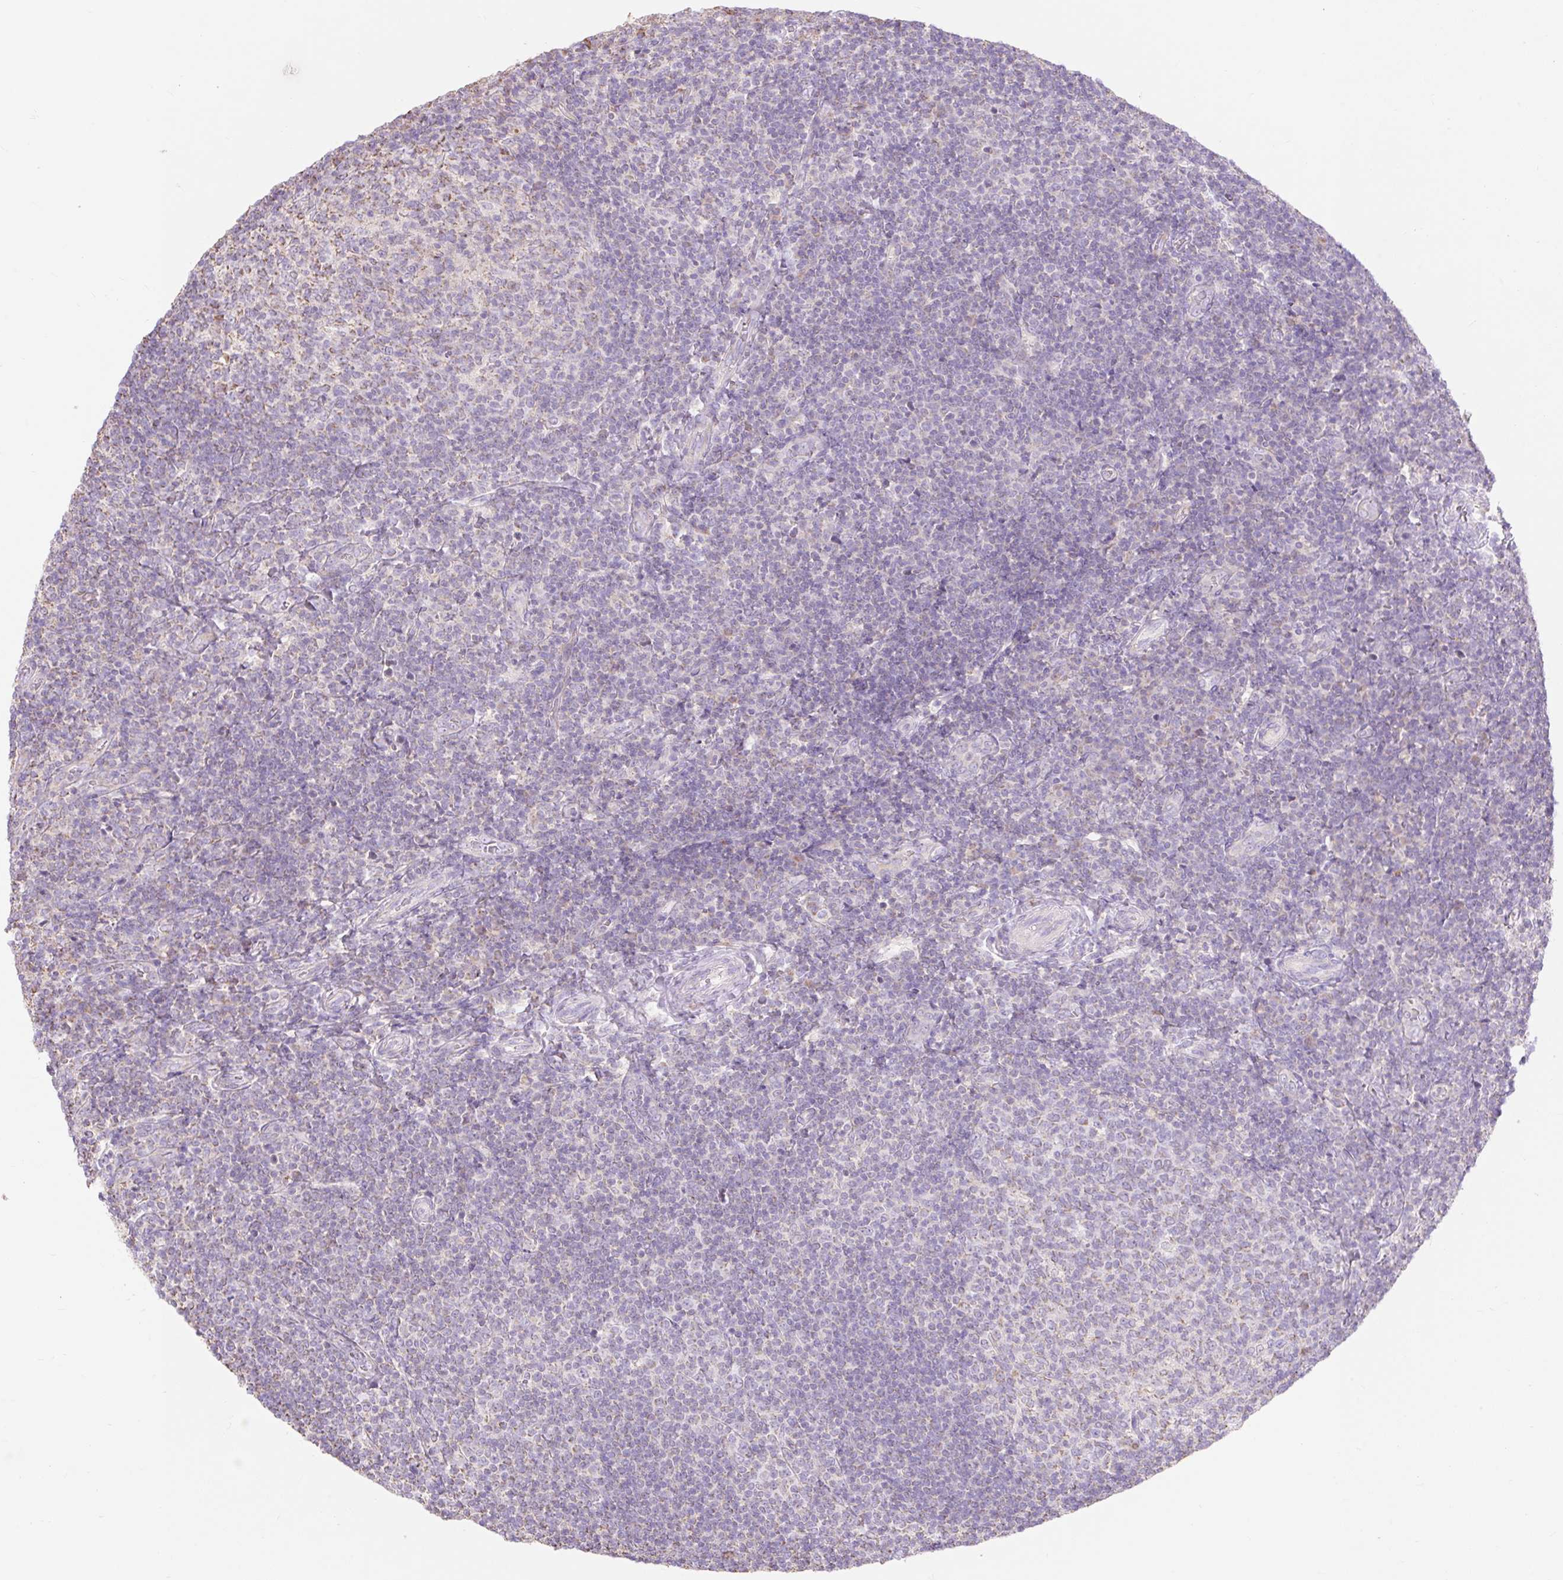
{"staining": {"intensity": "weak", "quantity": "<25%", "location": "cytoplasmic/membranous"}, "tissue": "tonsil", "cell_type": "Germinal center cells", "image_type": "normal", "snomed": [{"axis": "morphology", "description": "Normal tissue, NOS"}, {"axis": "topography", "description": "Tonsil"}], "caption": "IHC micrograph of unremarkable tonsil: human tonsil stained with DAB (3,3'-diaminobenzidine) shows no significant protein staining in germinal center cells.", "gene": "DHX35", "patient": {"sex": "female", "age": 10}}